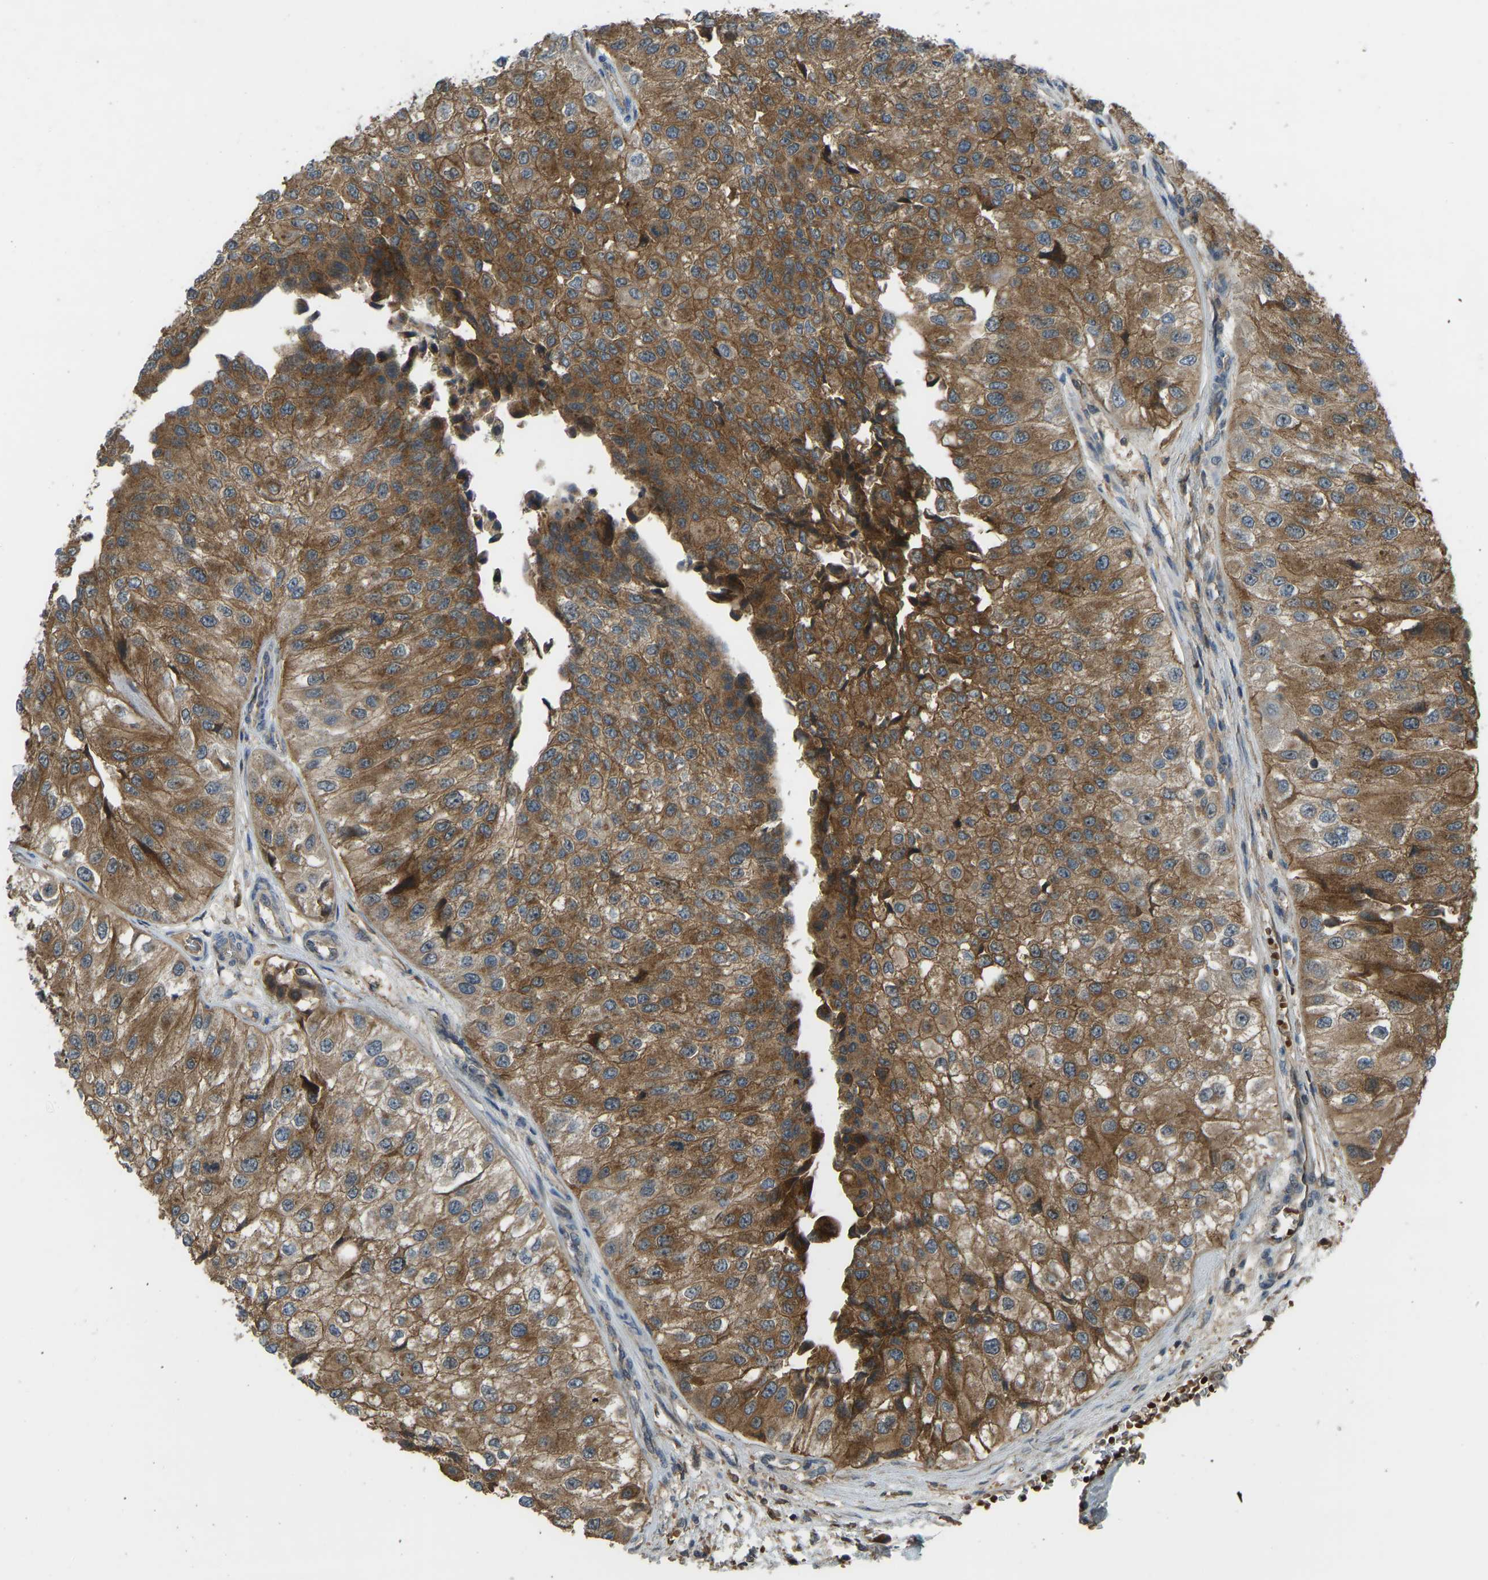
{"staining": {"intensity": "moderate", "quantity": ">75%", "location": "cytoplasmic/membranous"}, "tissue": "urothelial cancer", "cell_type": "Tumor cells", "image_type": "cancer", "snomed": [{"axis": "morphology", "description": "Urothelial carcinoma, High grade"}, {"axis": "topography", "description": "Kidney"}, {"axis": "topography", "description": "Urinary bladder"}], "caption": "Protein analysis of urothelial cancer tissue reveals moderate cytoplasmic/membranous positivity in approximately >75% of tumor cells.", "gene": "ZNF71", "patient": {"sex": "male", "age": 77}}